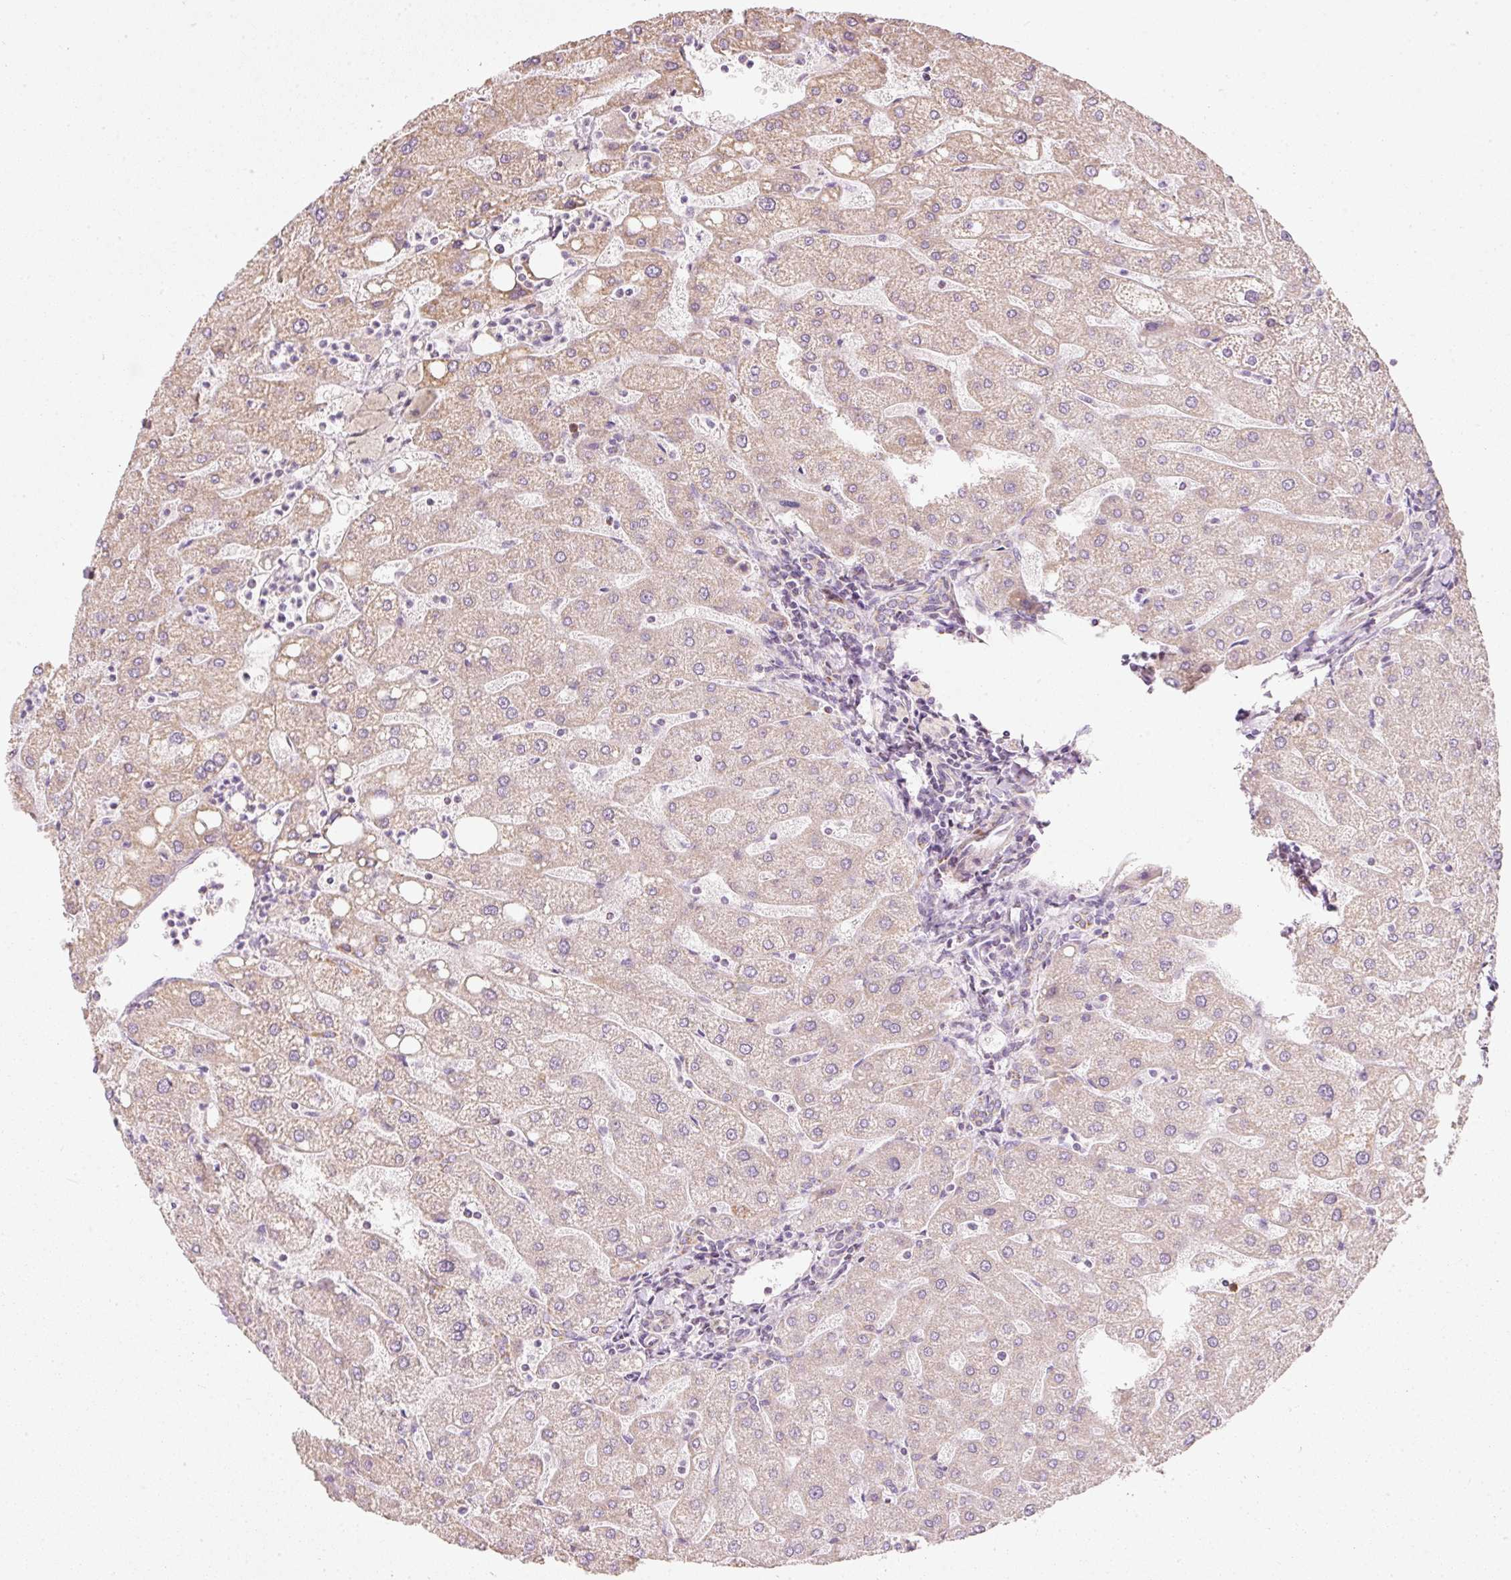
{"staining": {"intensity": "negative", "quantity": "none", "location": "none"}, "tissue": "liver", "cell_type": "Cholangiocytes", "image_type": "normal", "snomed": [{"axis": "morphology", "description": "Normal tissue, NOS"}, {"axis": "topography", "description": "Liver"}], "caption": "Cholangiocytes are negative for protein expression in unremarkable human liver. The staining is performed using DAB brown chromogen with nuclei counter-stained in using hematoxylin.", "gene": "DUT", "patient": {"sex": "male", "age": 67}}